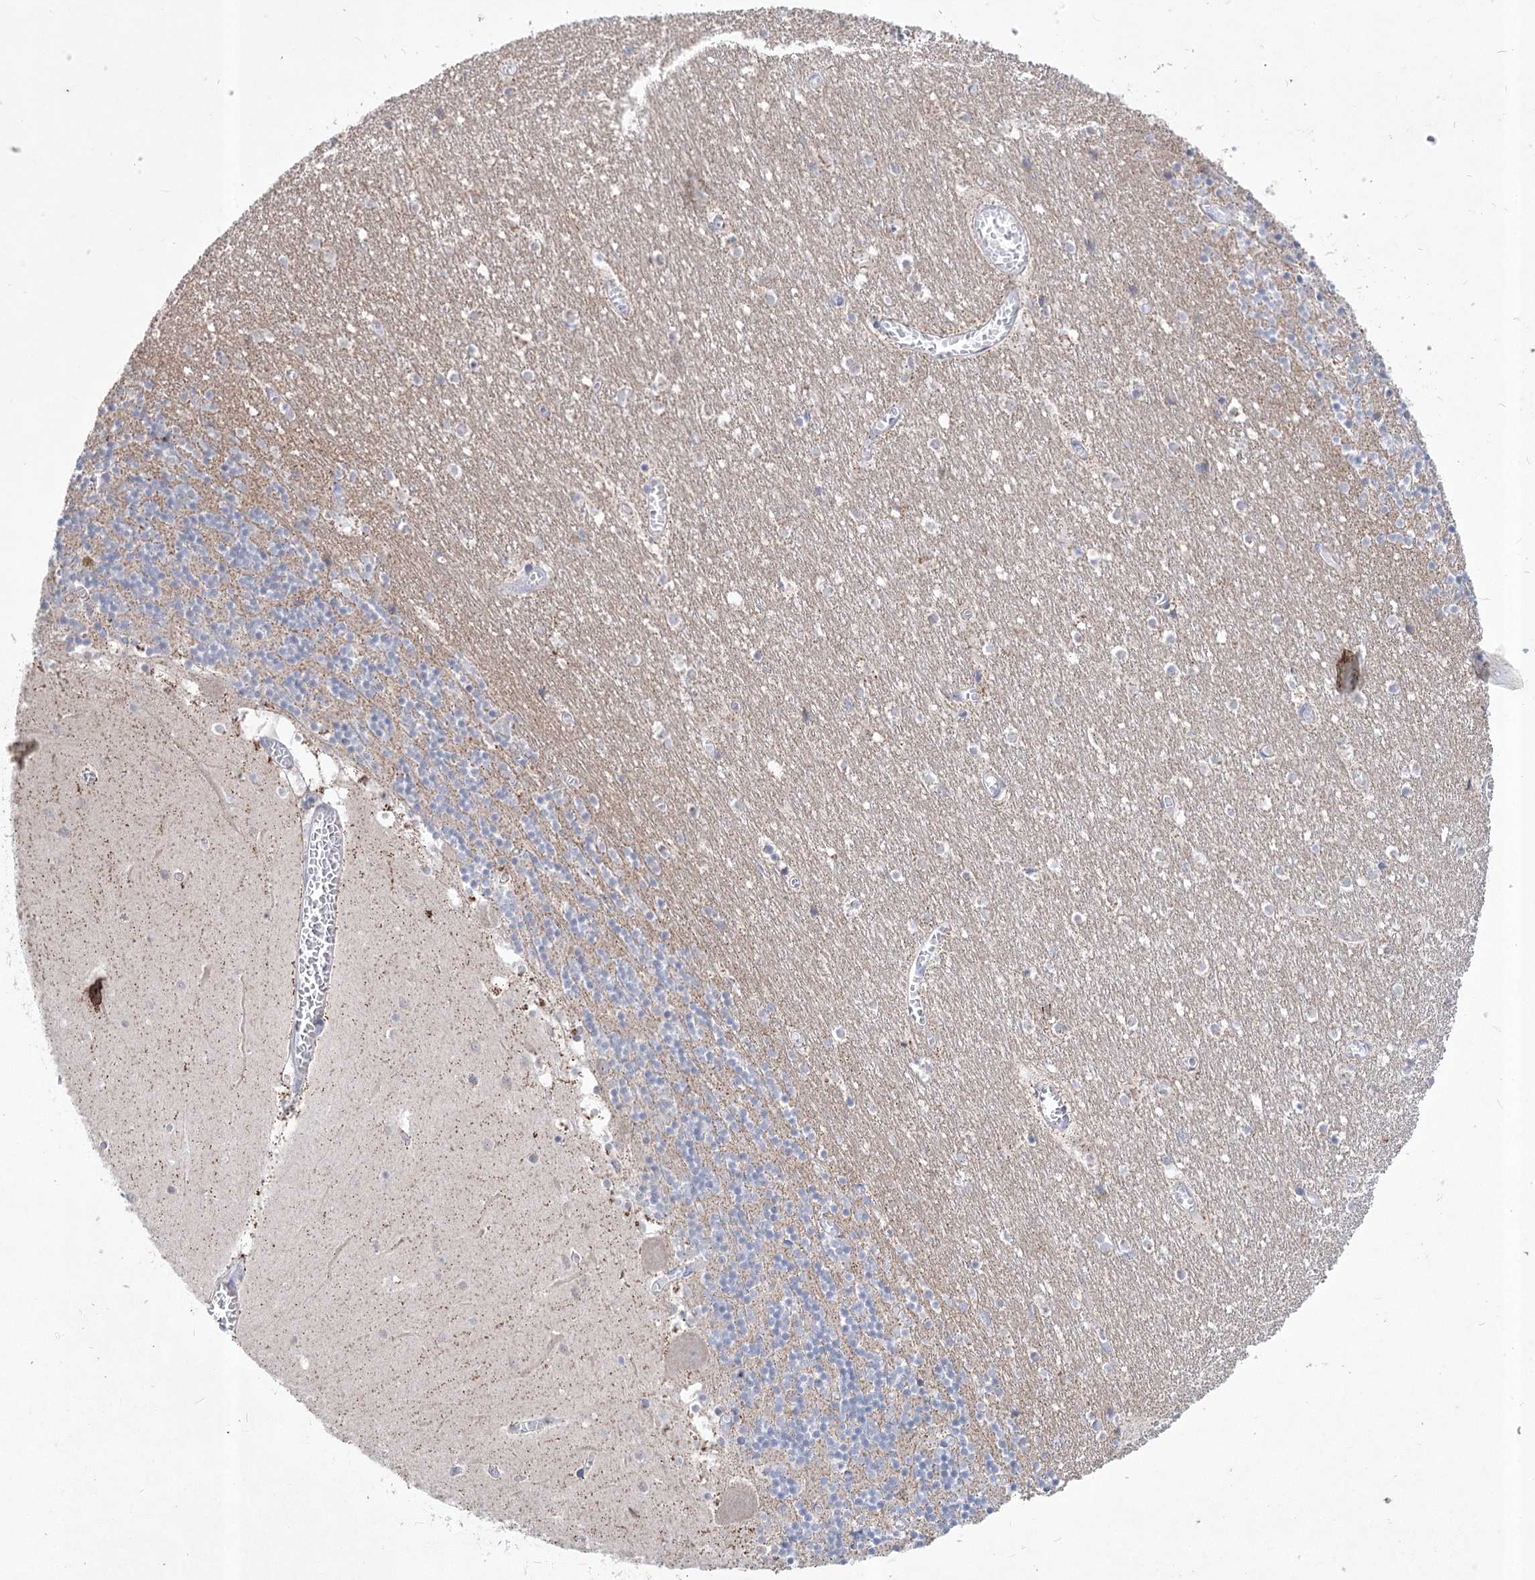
{"staining": {"intensity": "negative", "quantity": "none", "location": "none"}, "tissue": "cerebellum", "cell_type": "Cells in granular layer", "image_type": "normal", "snomed": [{"axis": "morphology", "description": "Normal tissue, NOS"}, {"axis": "topography", "description": "Cerebellum"}], "caption": "Benign cerebellum was stained to show a protein in brown. There is no significant positivity in cells in granular layer. (Immunohistochemistry (ihc), brightfield microscopy, high magnification).", "gene": "ITSN2", "patient": {"sex": "female", "age": 28}}